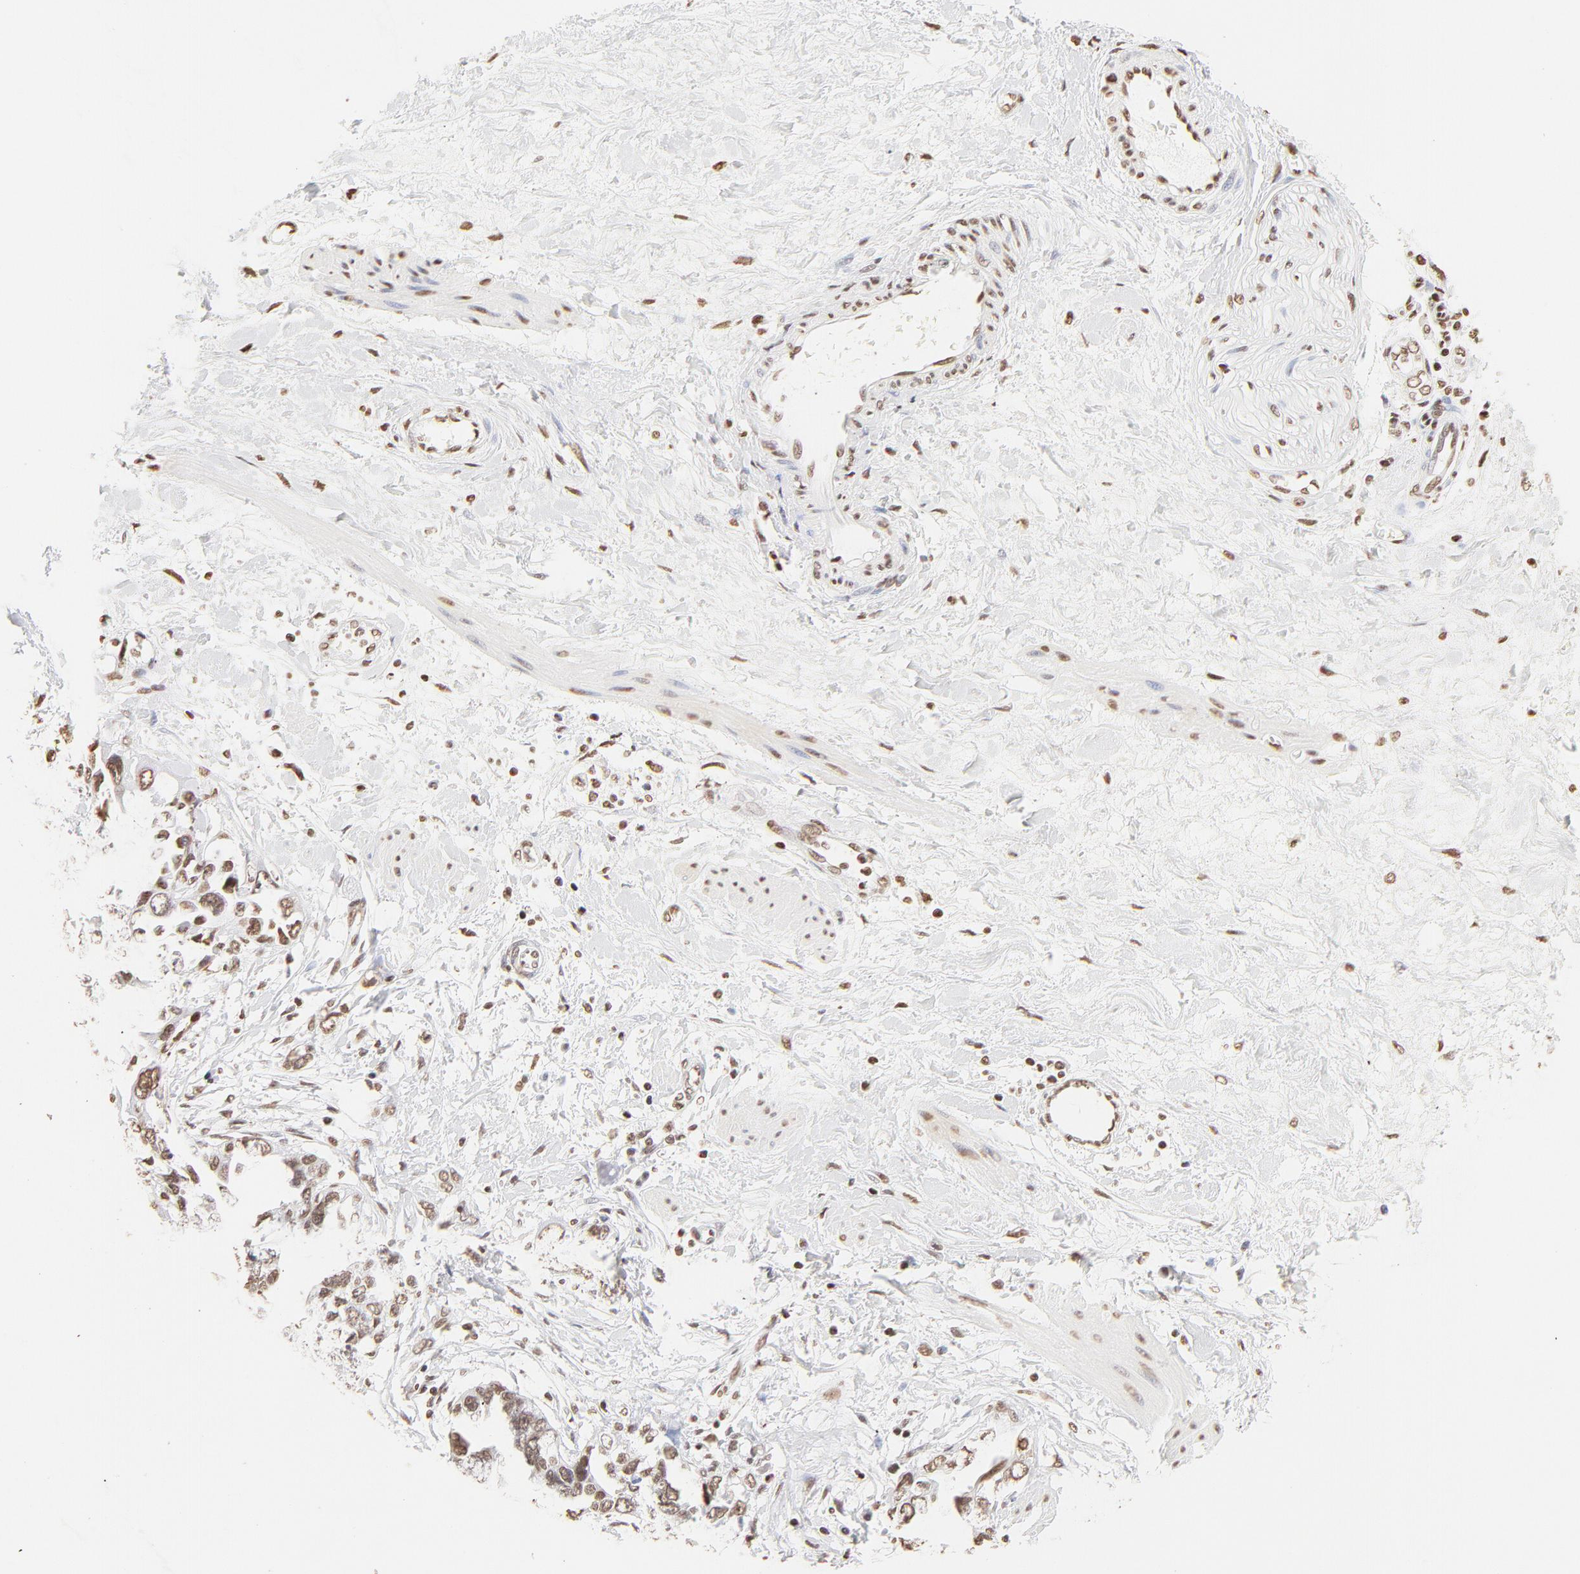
{"staining": {"intensity": "moderate", "quantity": ">75%", "location": "nuclear"}, "tissue": "ovarian cancer", "cell_type": "Tumor cells", "image_type": "cancer", "snomed": [{"axis": "morphology", "description": "Cystadenocarcinoma, serous, NOS"}, {"axis": "topography", "description": "Ovary"}], "caption": "Immunohistochemistry image of ovarian cancer (serous cystadenocarcinoma) stained for a protein (brown), which reveals medium levels of moderate nuclear expression in approximately >75% of tumor cells.", "gene": "ZNF540", "patient": {"sex": "female", "age": 63}}